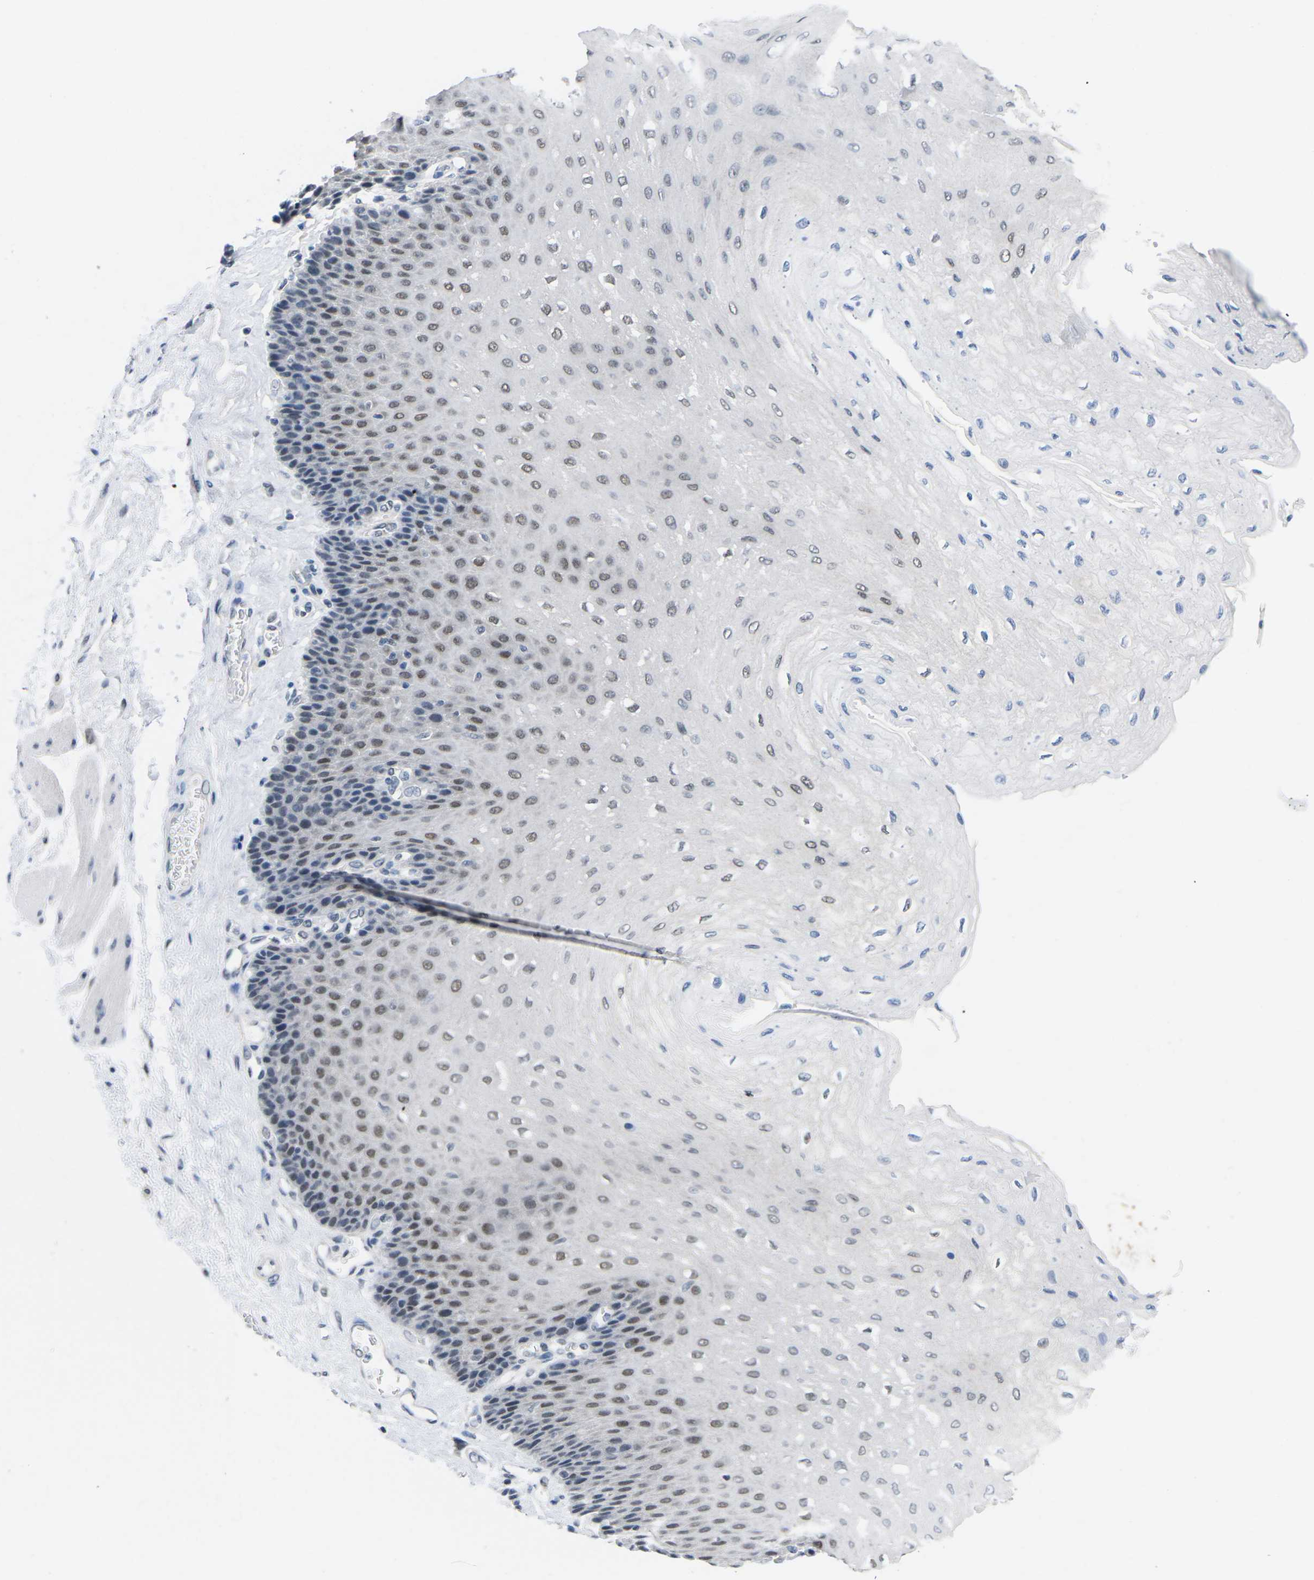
{"staining": {"intensity": "moderate", "quantity": "25%-75%", "location": "nuclear"}, "tissue": "esophagus", "cell_type": "Squamous epithelial cells", "image_type": "normal", "snomed": [{"axis": "morphology", "description": "Normal tissue, NOS"}, {"axis": "topography", "description": "Esophagus"}], "caption": "Protein positivity by immunohistochemistry (IHC) shows moderate nuclear positivity in approximately 25%-75% of squamous epithelial cells in normal esophagus. The staining is performed using DAB (3,3'-diaminobenzidine) brown chromogen to label protein expression. The nuclei are counter-stained blue using hematoxylin.", "gene": "UBA7", "patient": {"sex": "female", "age": 72}}